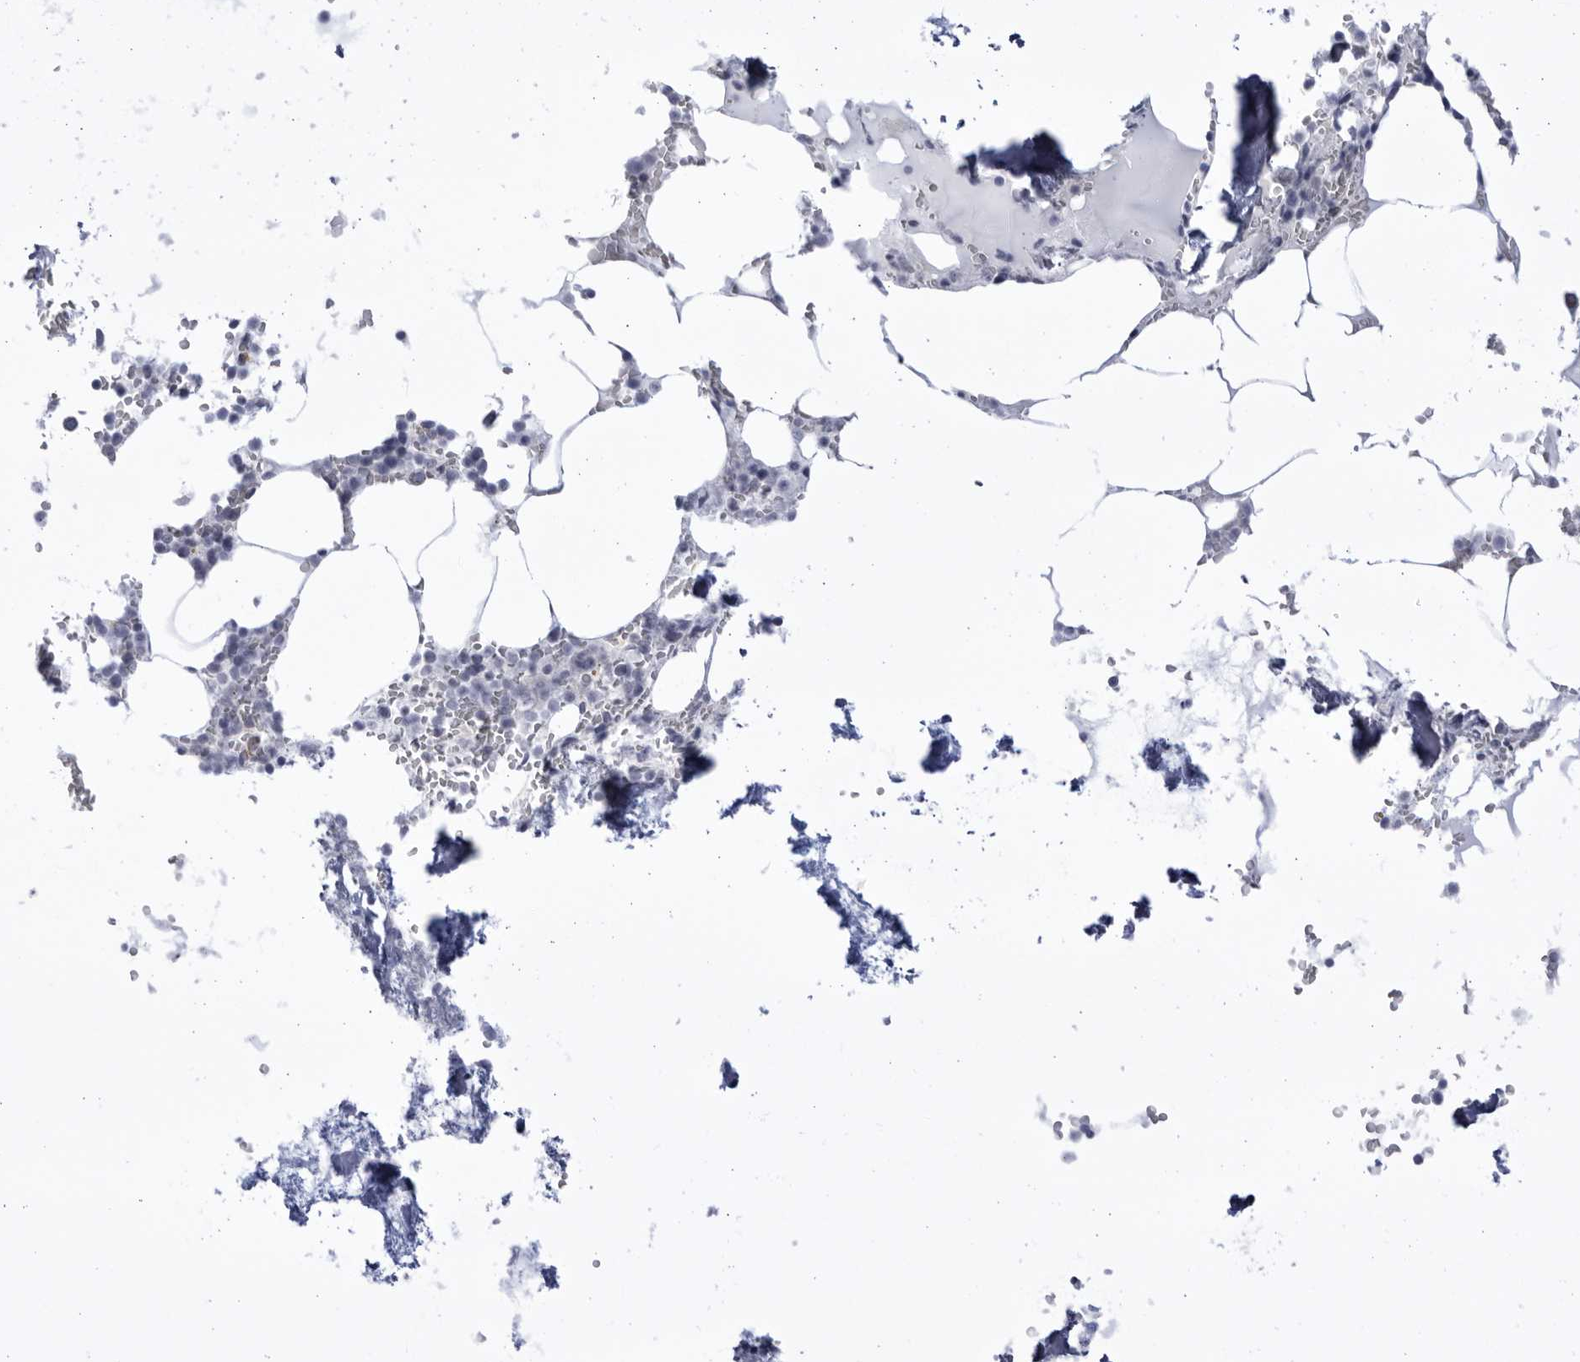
{"staining": {"intensity": "negative", "quantity": "none", "location": "none"}, "tissue": "bone marrow", "cell_type": "Hematopoietic cells", "image_type": "normal", "snomed": [{"axis": "morphology", "description": "Normal tissue, NOS"}, {"axis": "topography", "description": "Bone marrow"}], "caption": "Immunohistochemistry (IHC) histopathology image of unremarkable bone marrow stained for a protein (brown), which displays no expression in hematopoietic cells.", "gene": "CCDC181", "patient": {"sex": "male", "age": 70}}